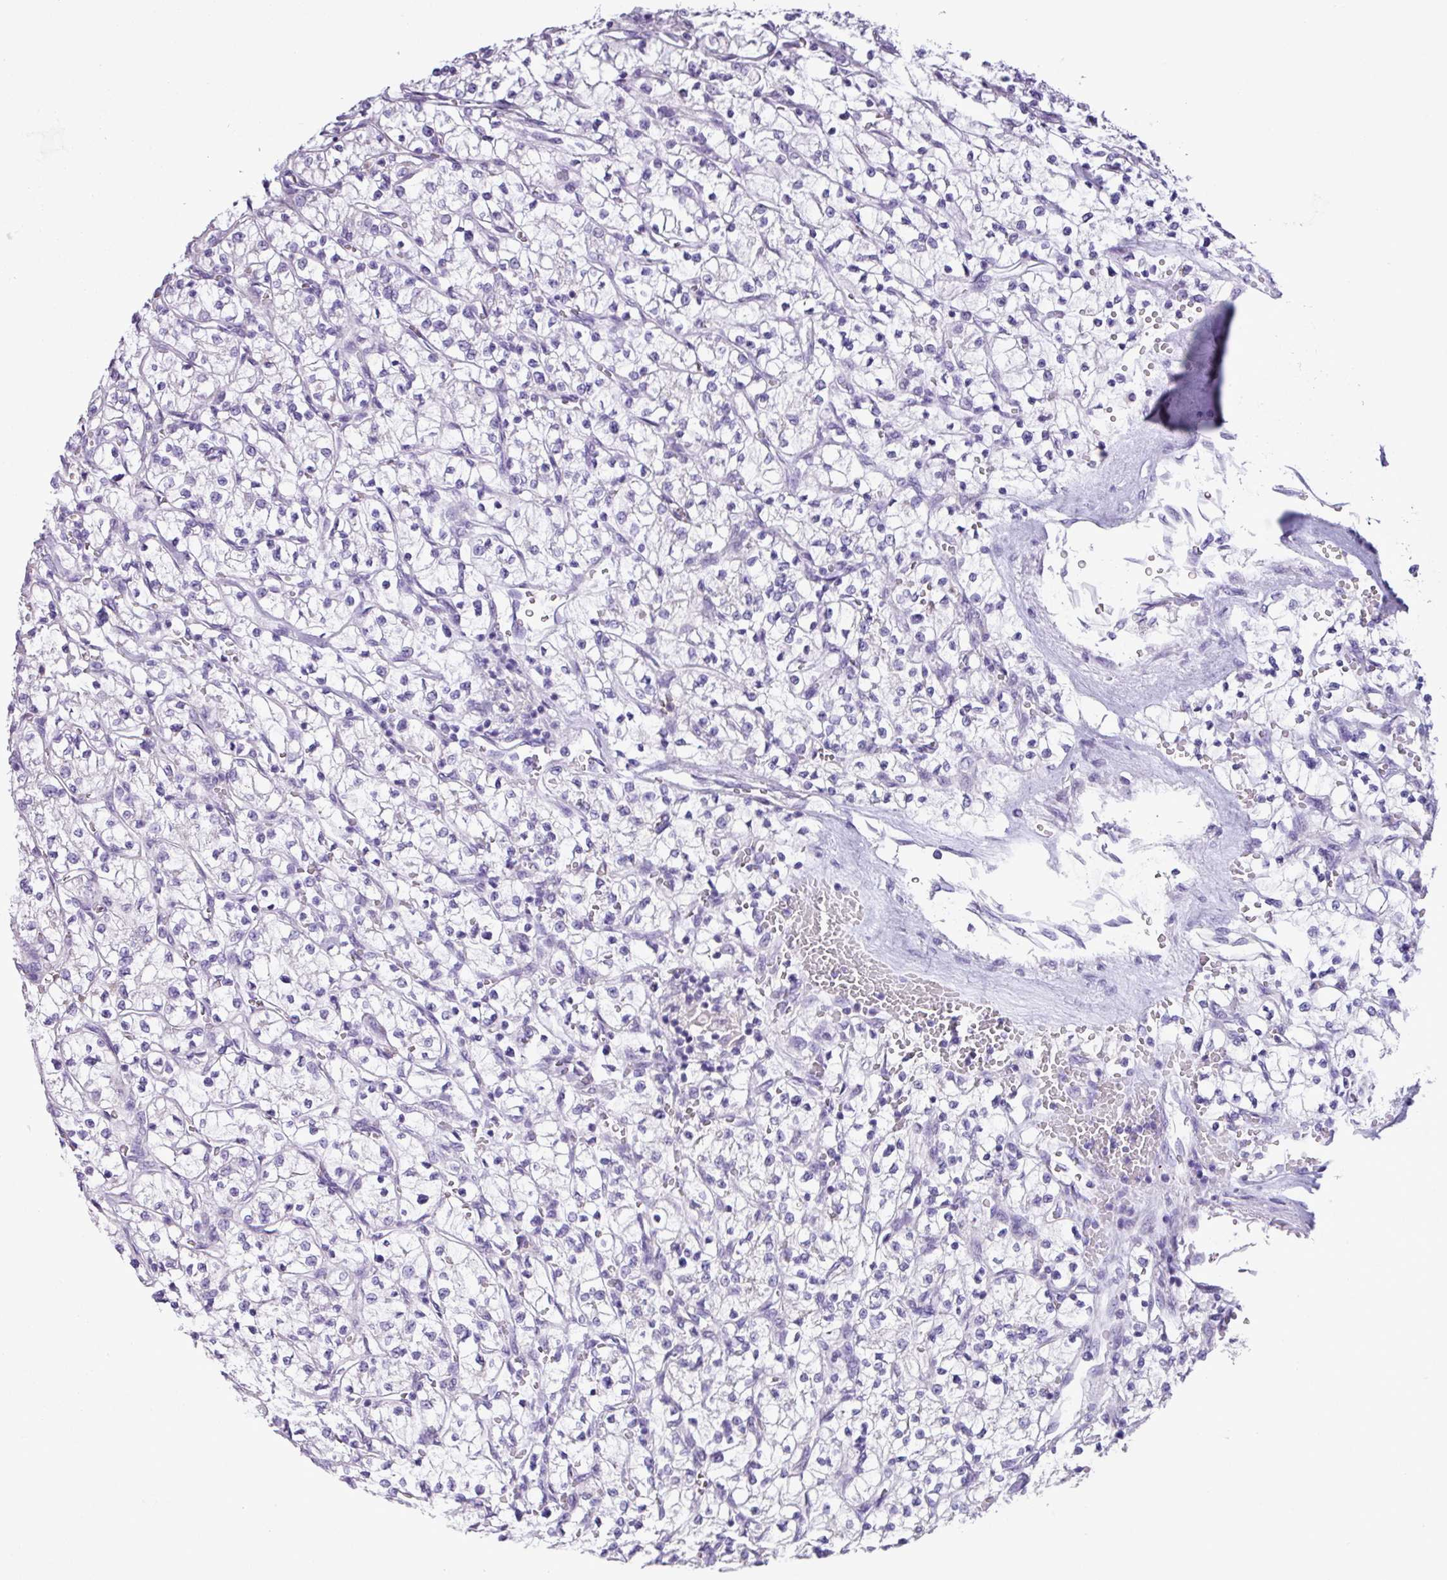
{"staining": {"intensity": "negative", "quantity": "none", "location": "none"}, "tissue": "renal cancer", "cell_type": "Tumor cells", "image_type": "cancer", "snomed": [{"axis": "morphology", "description": "Adenocarcinoma, NOS"}, {"axis": "topography", "description": "Kidney"}], "caption": "The micrograph shows no staining of tumor cells in renal cancer (adenocarcinoma).", "gene": "CYSTM1", "patient": {"sex": "female", "age": 64}}